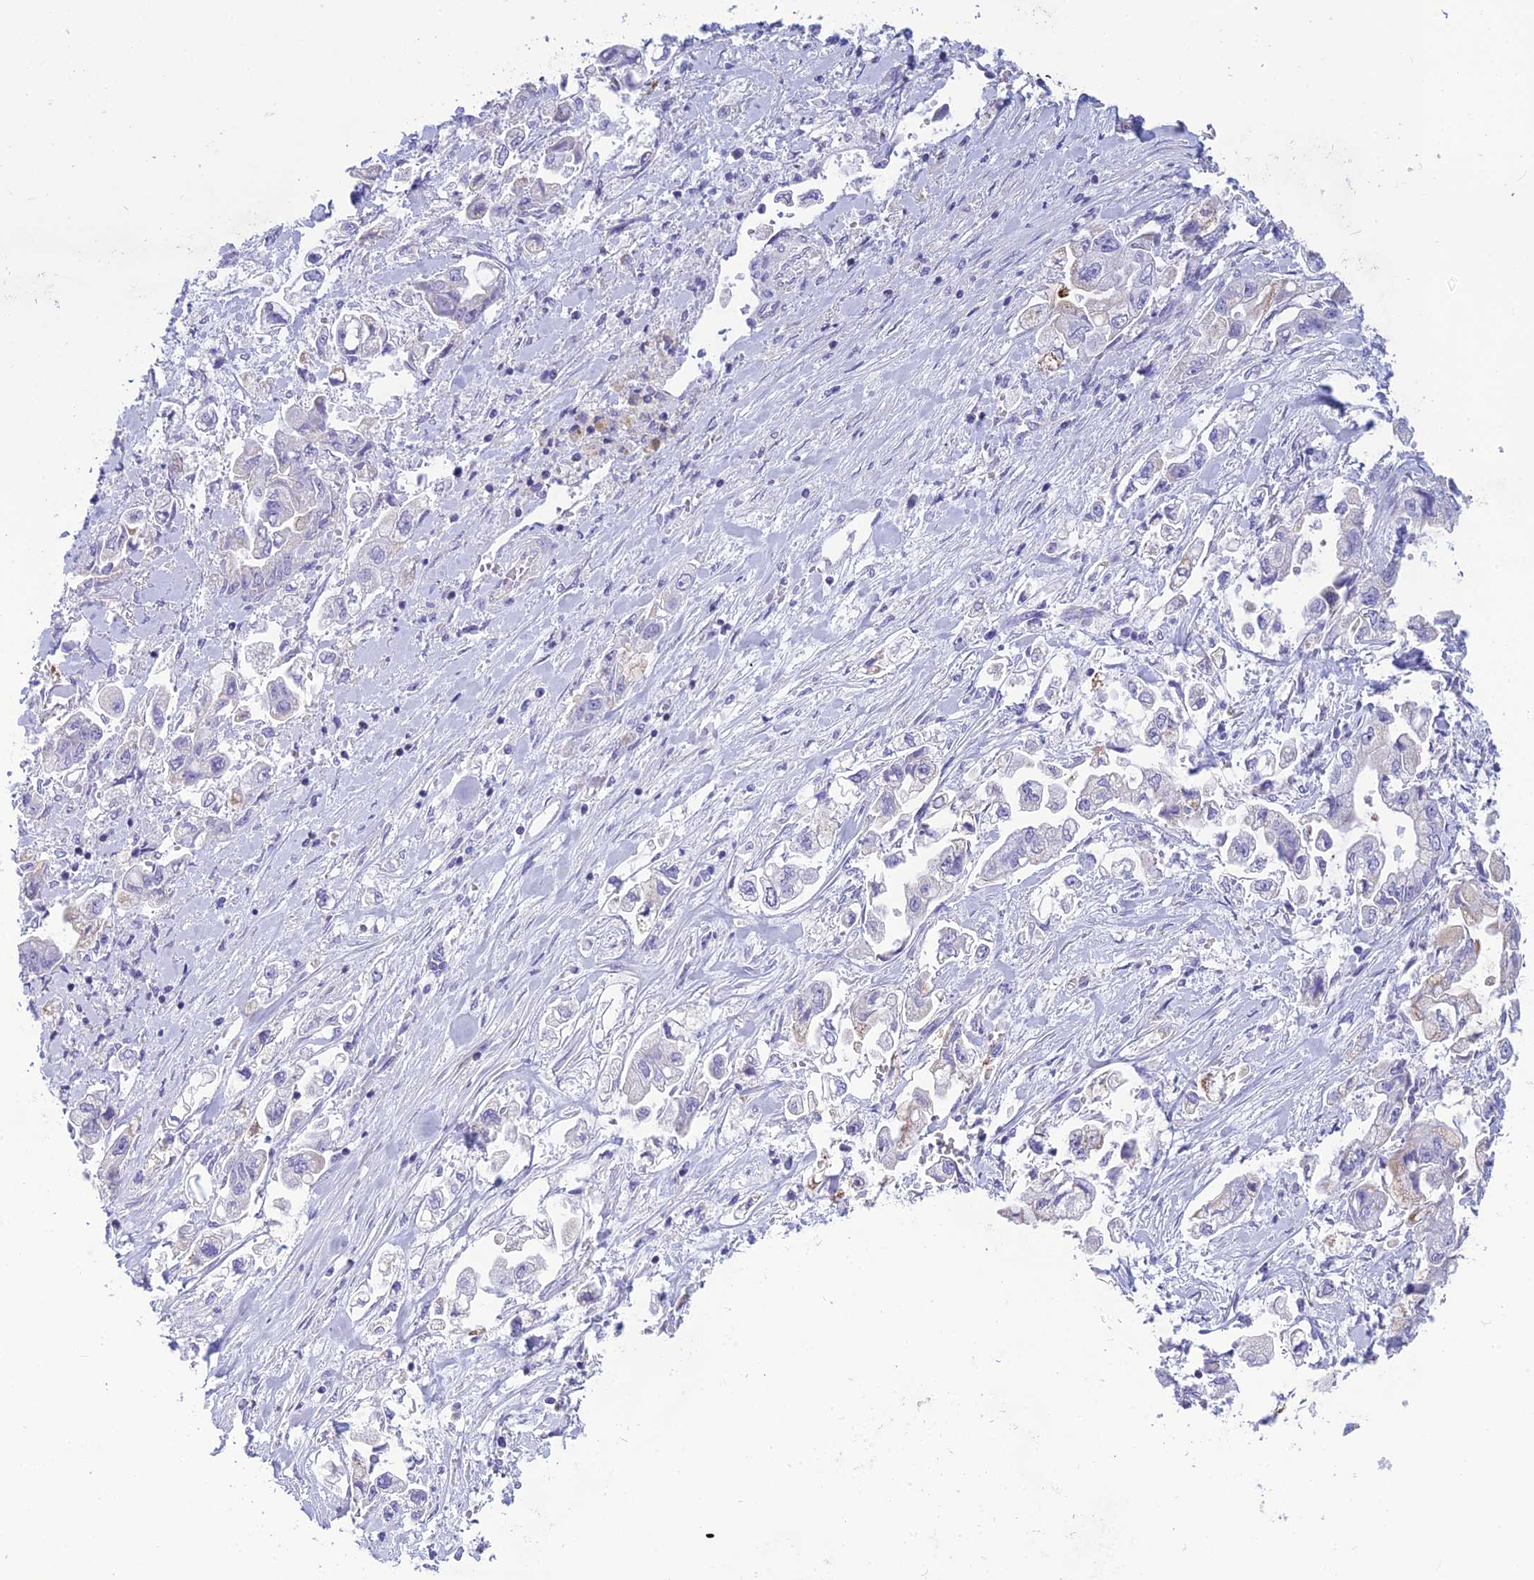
{"staining": {"intensity": "negative", "quantity": "none", "location": "none"}, "tissue": "stomach cancer", "cell_type": "Tumor cells", "image_type": "cancer", "snomed": [{"axis": "morphology", "description": "Adenocarcinoma, NOS"}, {"axis": "topography", "description": "Stomach"}], "caption": "This is an immunohistochemistry (IHC) micrograph of stomach cancer (adenocarcinoma). There is no staining in tumor cells.", "gene": "POMGNT1", "patient": {"sex": "male", "age": 62}}